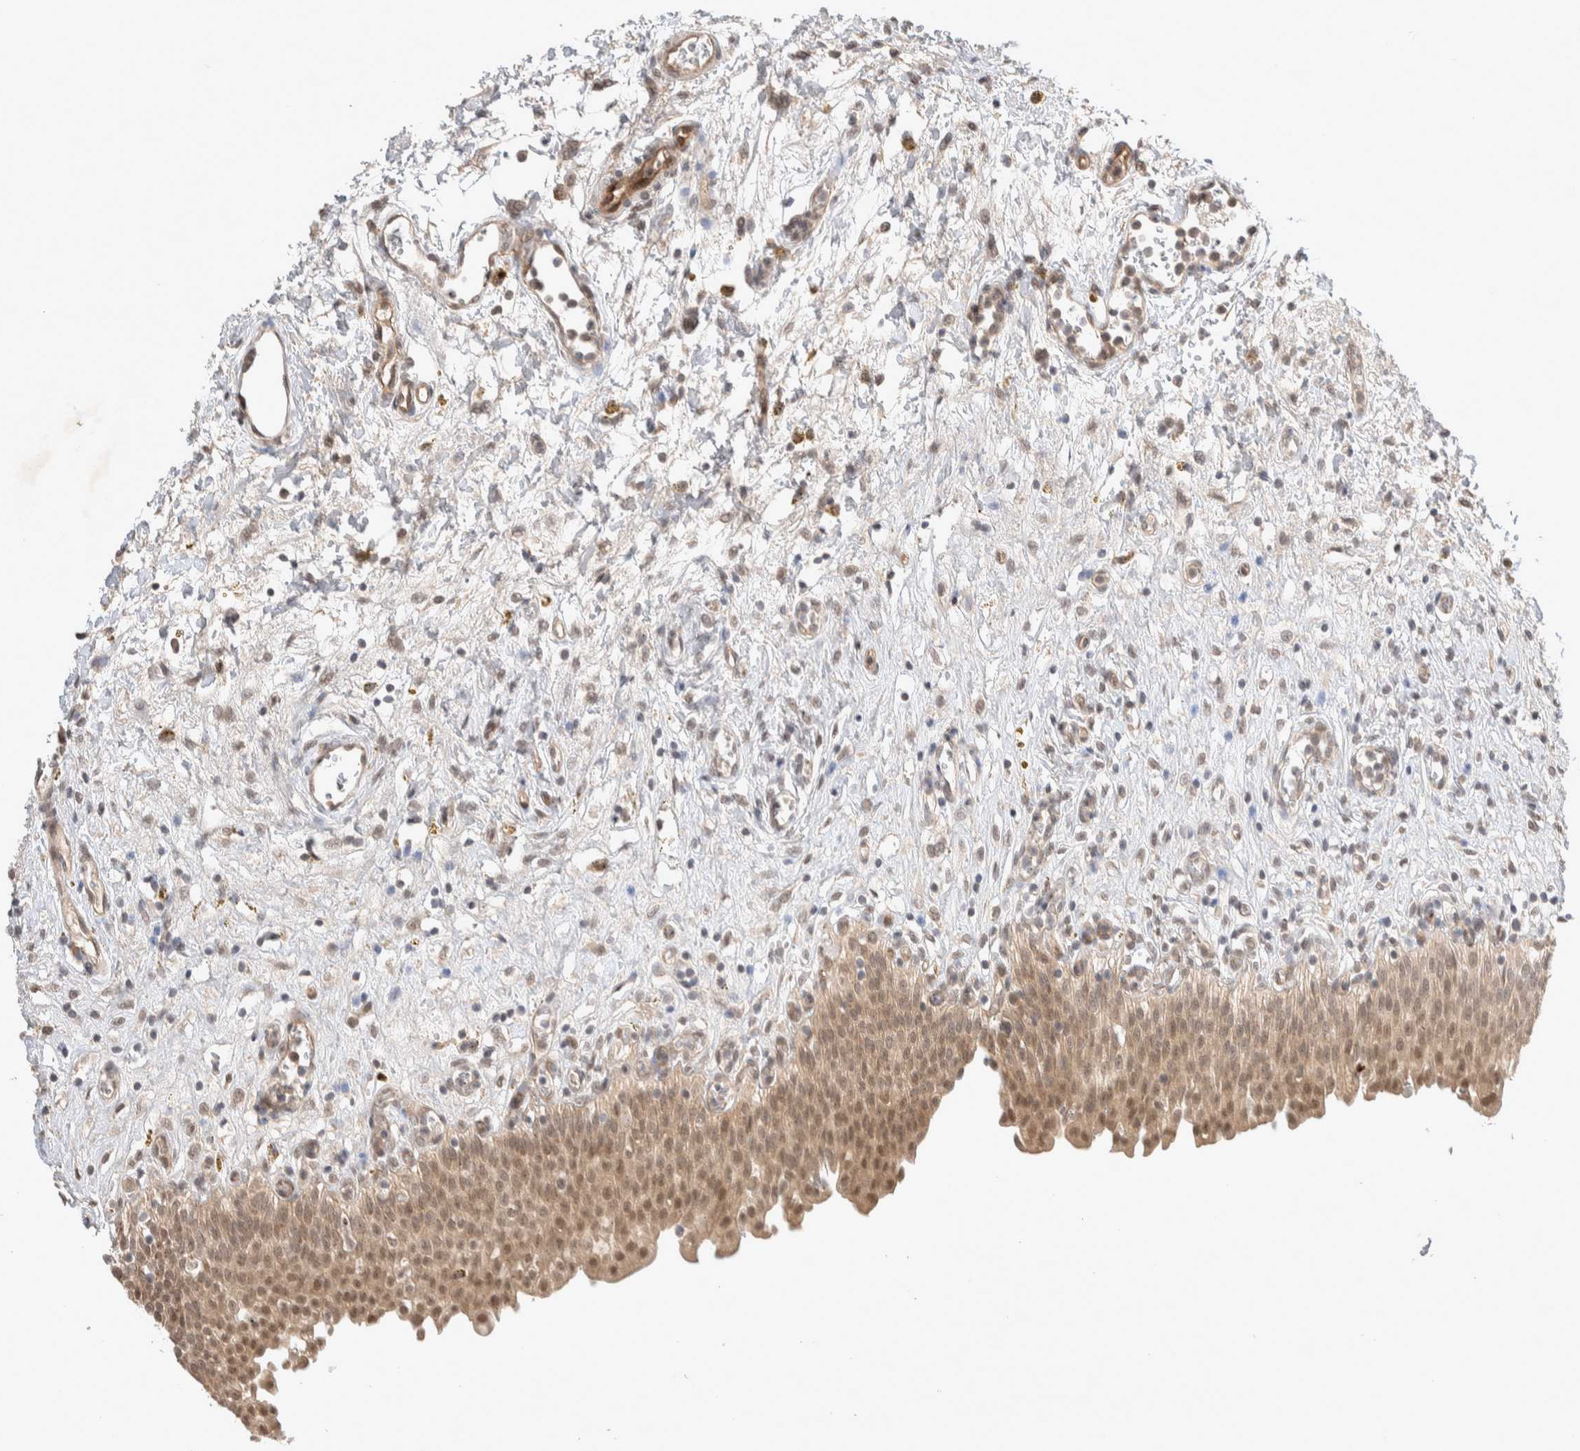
{"staining": {"intensity": "moderate", "quantity": ">75%", "location": "cytoplasmic/membranous,nuclear"}, "tissue": "urinary bladder", "cell_type": "Urothelial cells", "image_type": "normal", "snomed": [{"axis": "morphology", "description": "Urothelial carcinoma, High grade"}, {"axis": "topography", "description": "Urinary bladder"}], "caption": "Urinary bladder stained with immunohistochemistry (IHC) exhibits moderate cytoplasmic/membranous,nuclear positivity in approximately >75% of urothelial cells. Immunohistochemistry stains the protein in brown and the nuclei are stained blue.", "gene": "ZNF704", "patient": {"sex": "male", "age": 46}}